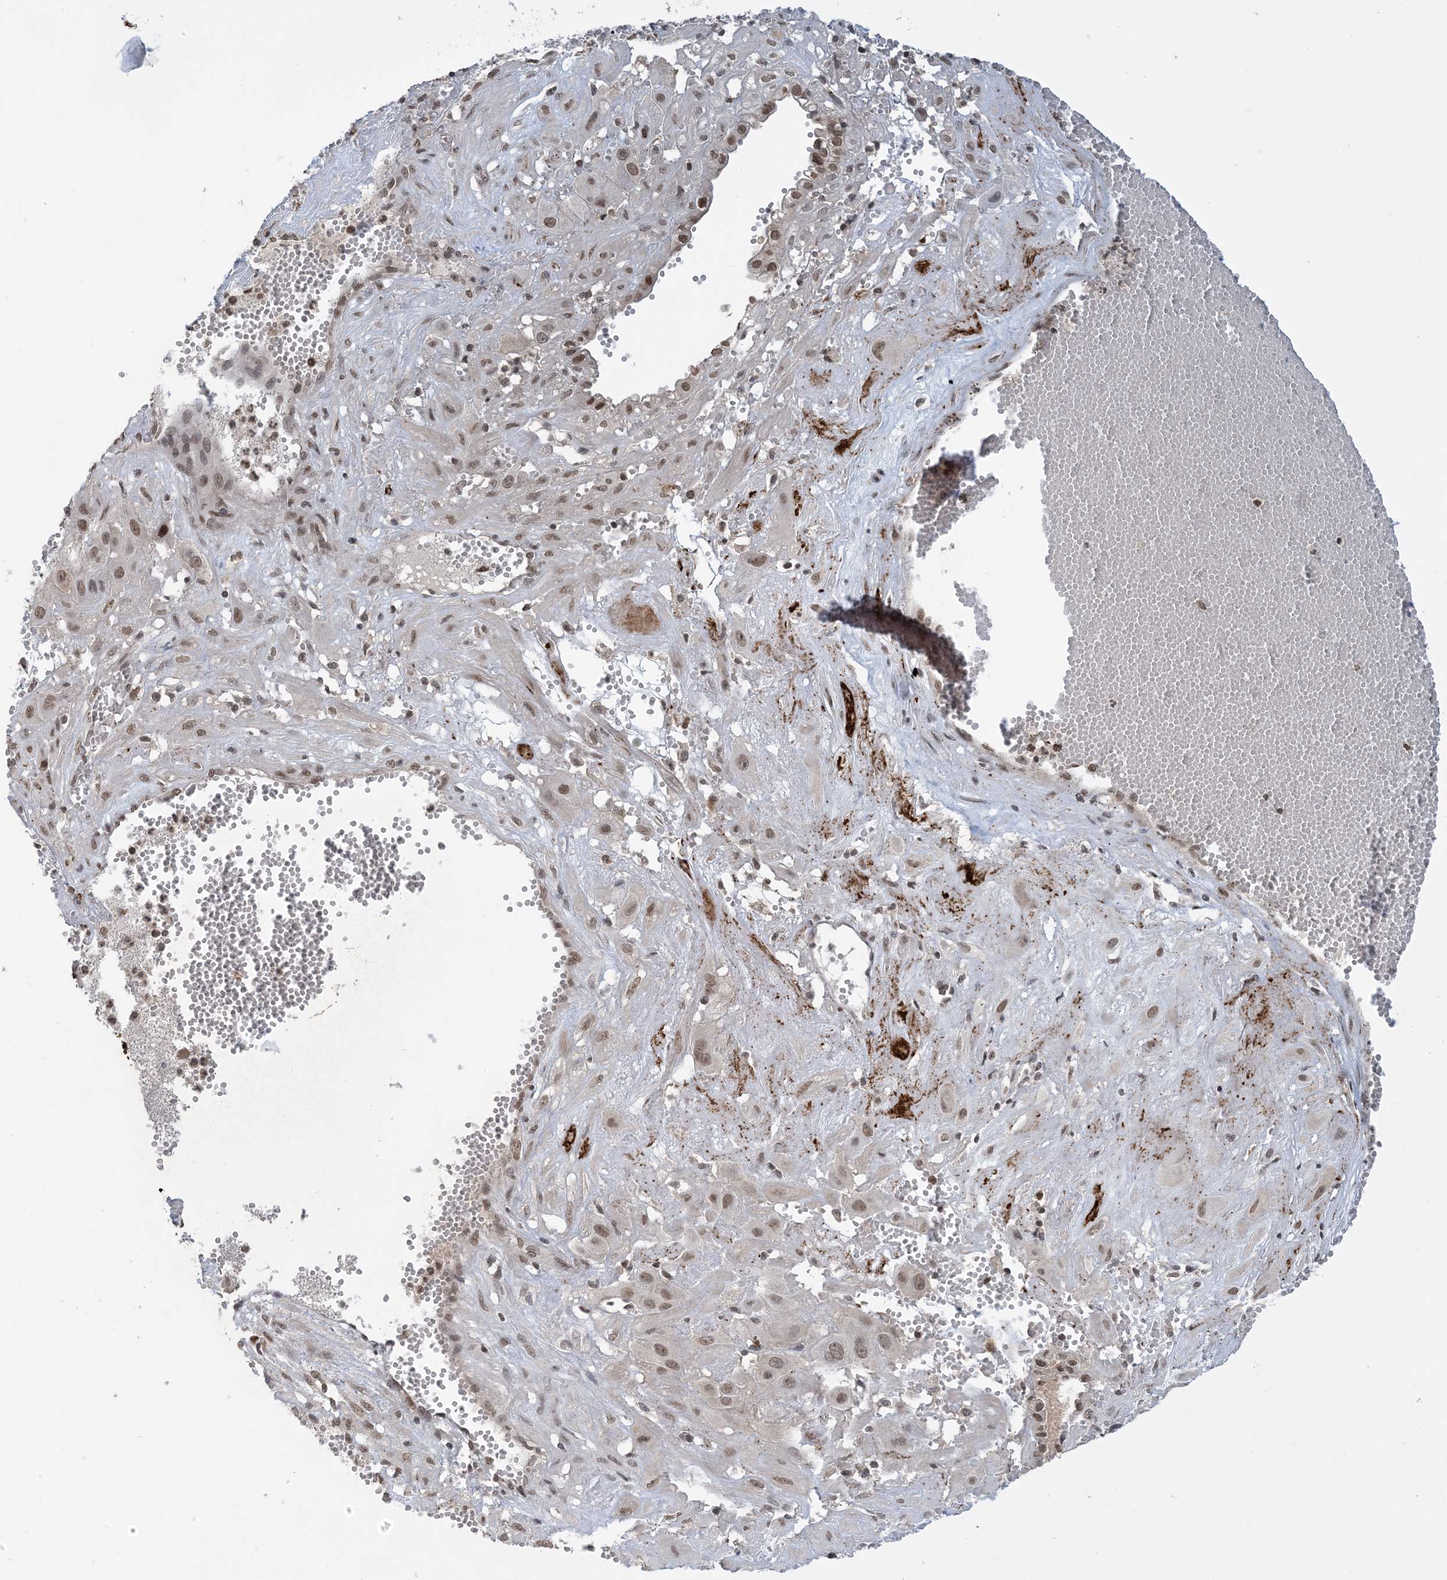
{"staining": {"intensity": "weak", "quantity": ">75%", "location": "nuclear"}, "tissue": "cervical cancer", "cell_type": "Tumor cells", "image_type": "cancer", "snomed": [{"axis": "morphology", "description": "Squamous cell carcinoma, NOS"}, {"axis": "topography", "description": "Cervix"}], "caption": "IHC histopathology image of neoplastic tissue: human cervical squamous cell carcinoma stained using immunohistochemistry reveals low levels of weak protein expression localized specifically in the nuclear of tumor cells, appearing as a nuclear brown color.", "gene": "ACYP2", "patient": {"sex": "female", "age": 34}}